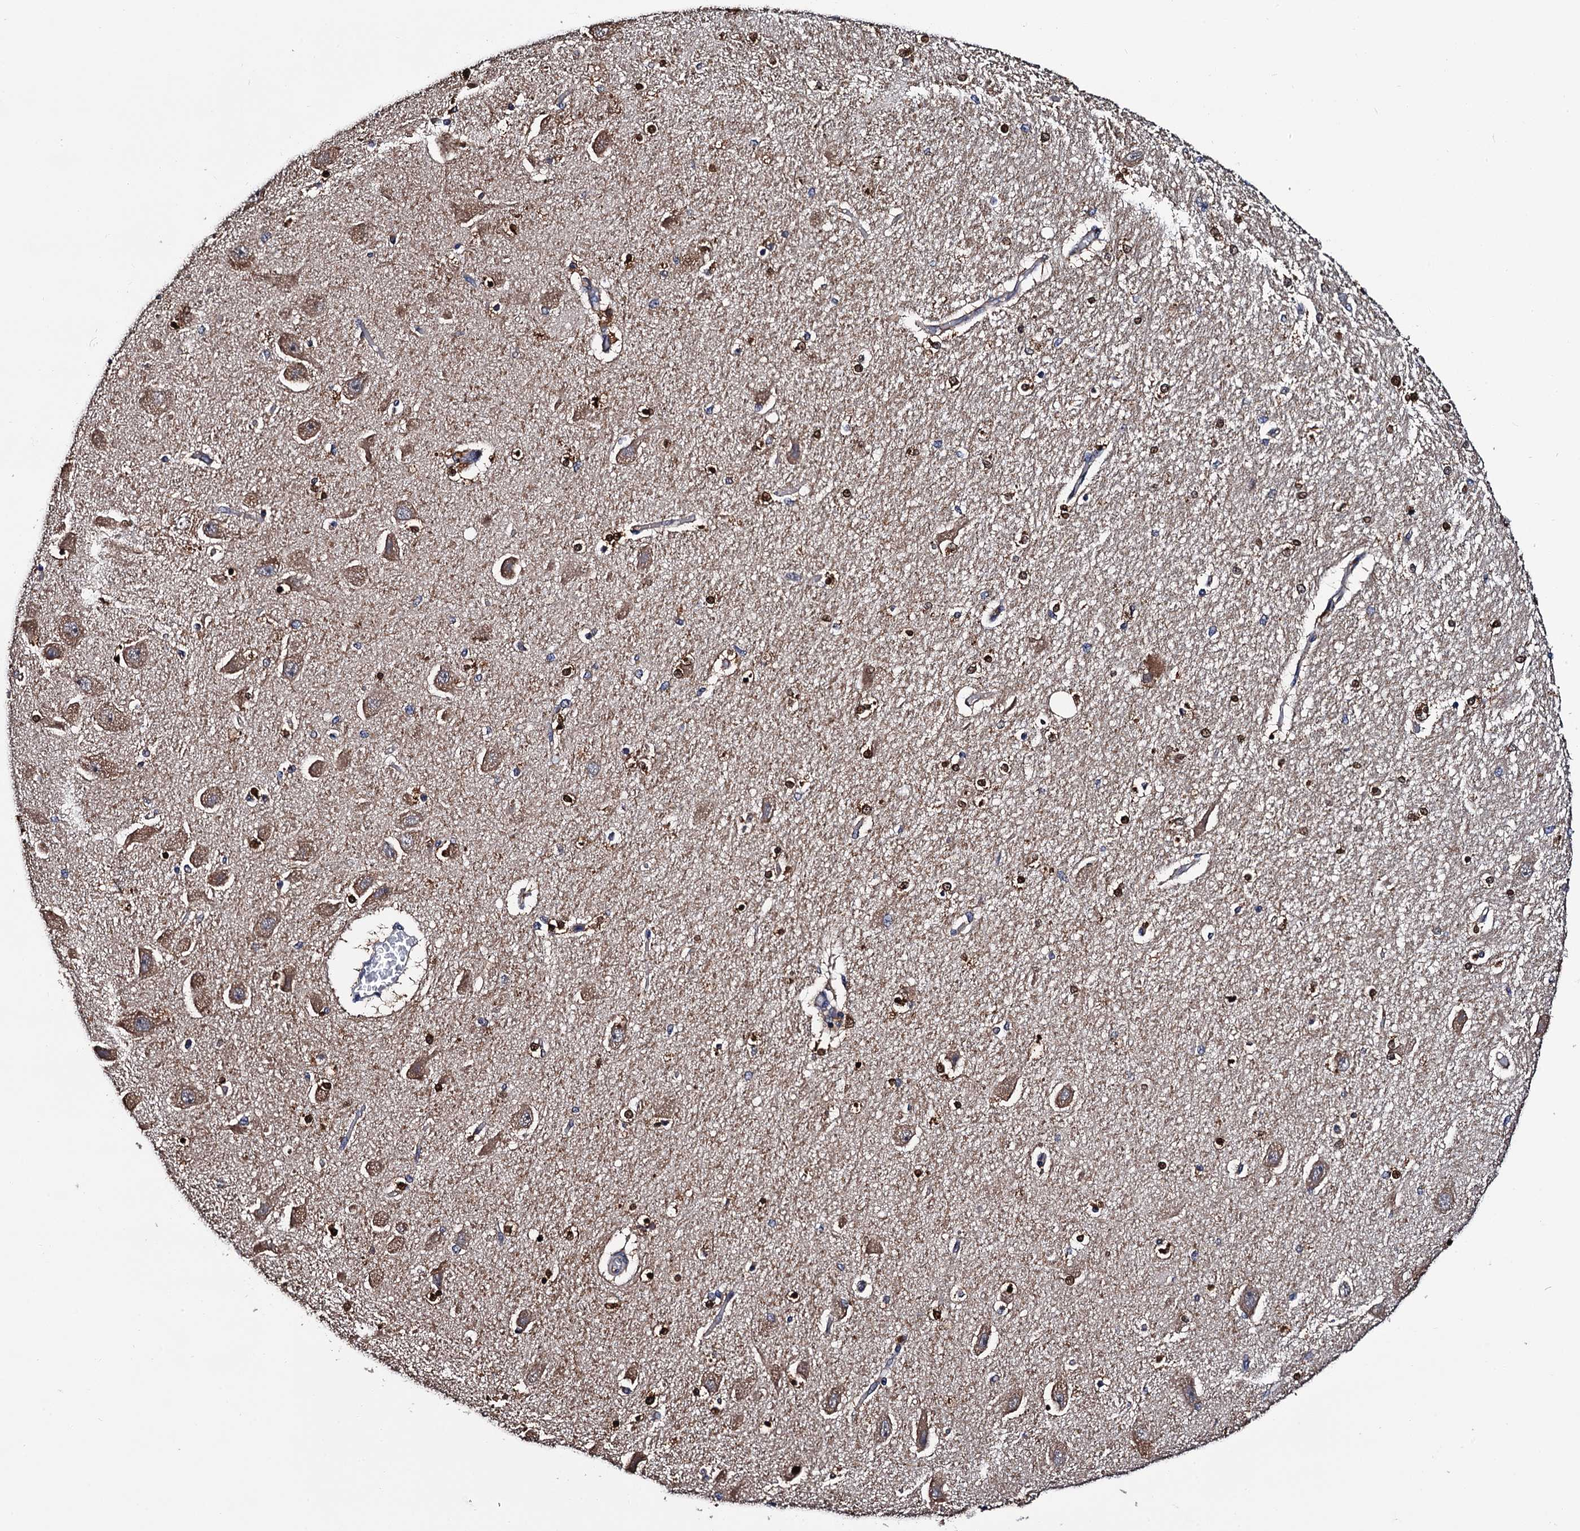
{"staining": {"intensity": "moderate", "quantity": "25%-75%", "location": "cytoplasmic/membranous,nuclear"}, "tissue": "hippocampus", "cell_type": "Glial cells", "image_type": "normal", "snomed": [{"axis": "morphology", "description": "Normal tissue, NOS"}, {"axis": "topography", "description": "Hippocampus"}], "caption": "Immunohistochemical staining of benign hippocampus demonstrates medium levels of moderate cytoplasmic/membranous,nuclear staining in approximately 25%-75% of glial cells. (IHC, brightfield microscopy, high magnification).", "gene": "RGS11", "patient": {"sex": "female", "age": 54}}